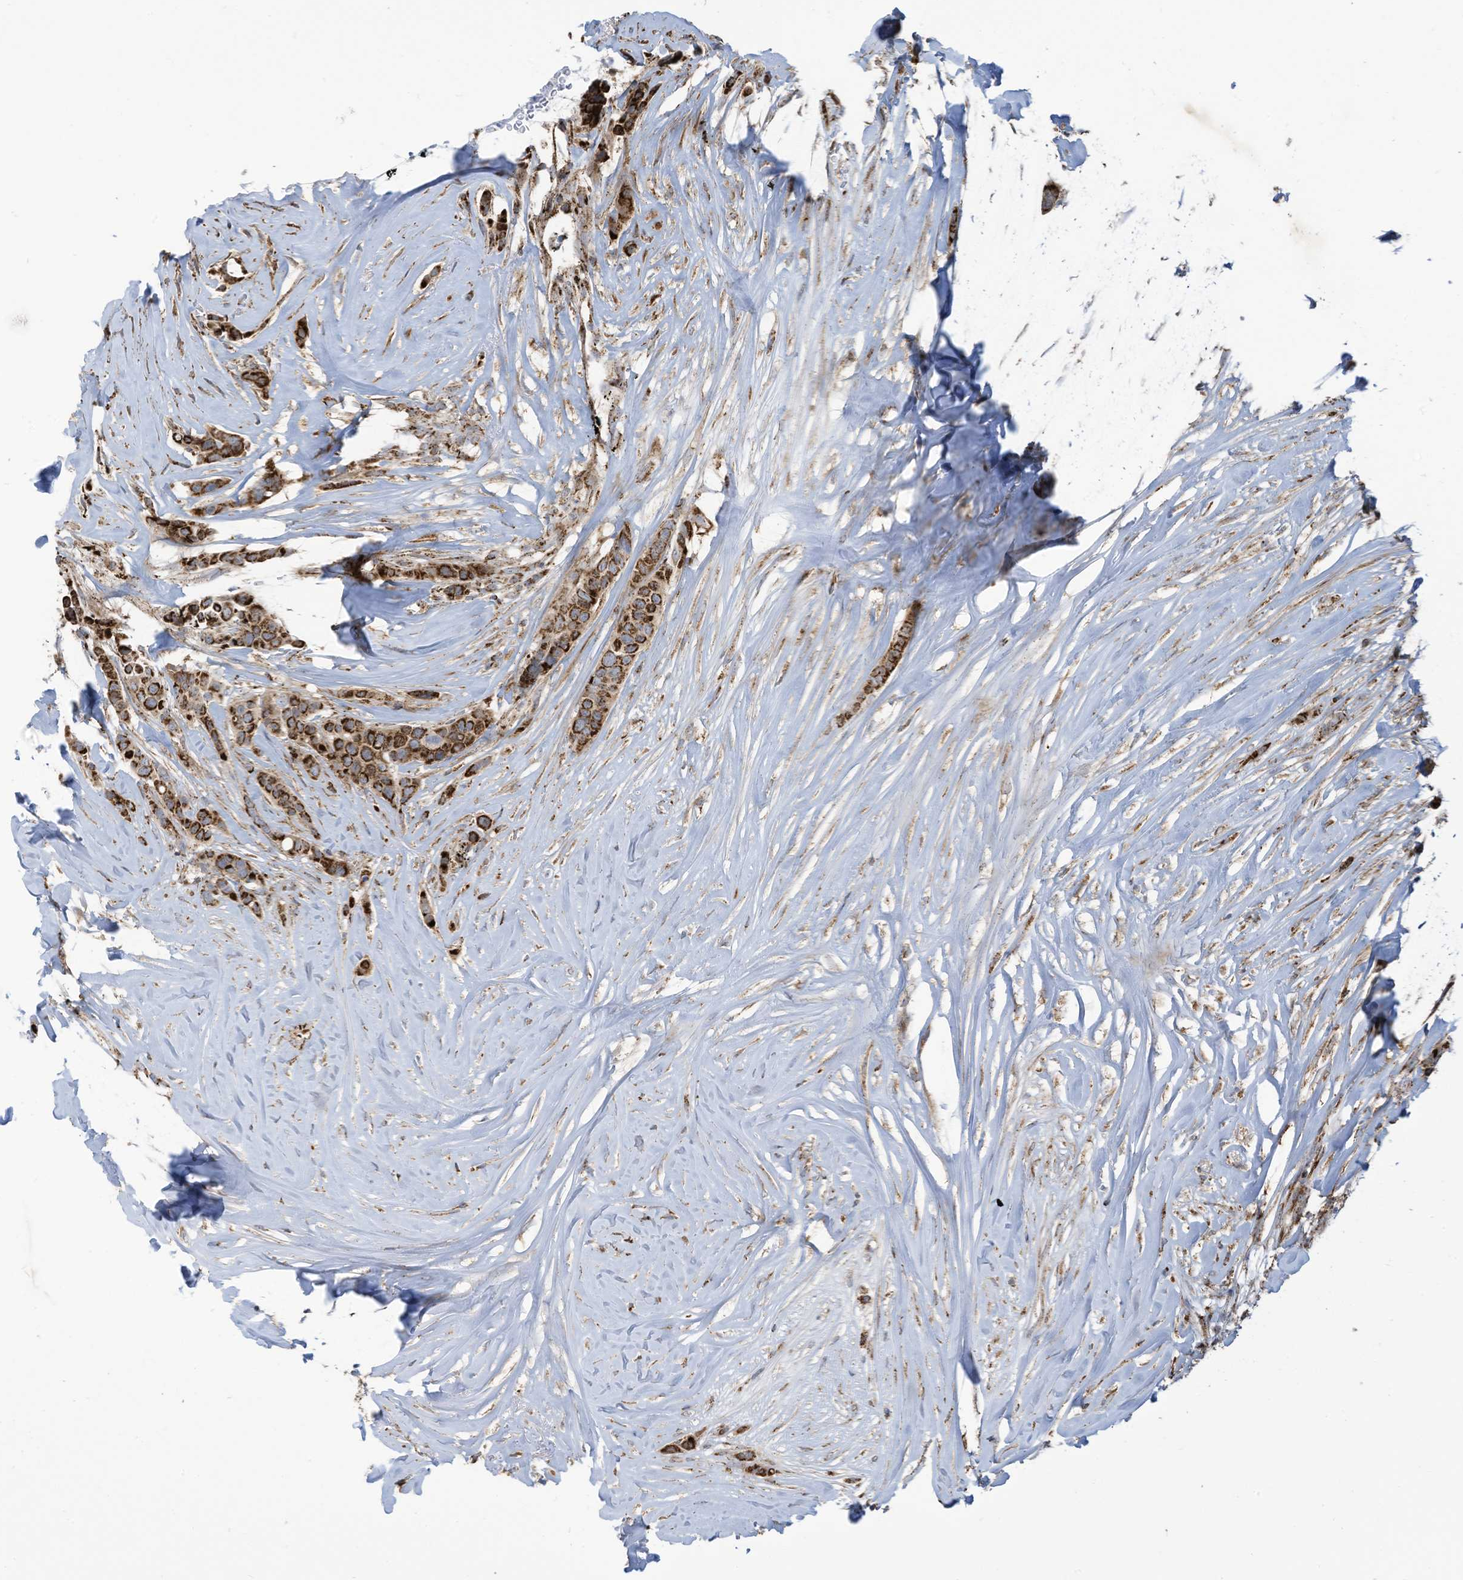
{"staining": {"intensity": "strong", "quantity": ">75%", "location": "cytoplasmic/membranous"}, "tissue": "breast cancer", "cell_type": "Tumor cells", "image_type": "cancer", "snomed": [{"axis": "morphology", "description": "Lobular carcinoma"}, {"axis": "topography", "description": "Breast"}], "caption": "An image of breast cancer (lobular carcinoma) stained for a protein shows strong cytoplasmic/membranous brown staining in tumor cells. The protein is stained brown, and the nuclei are stained in blue (DAB (3,3'-diaminobenzidine) IHC with brightfield microscopy, high magnification).", "gene": "COX10", "patient": {"sex": "female", "age": 51}}